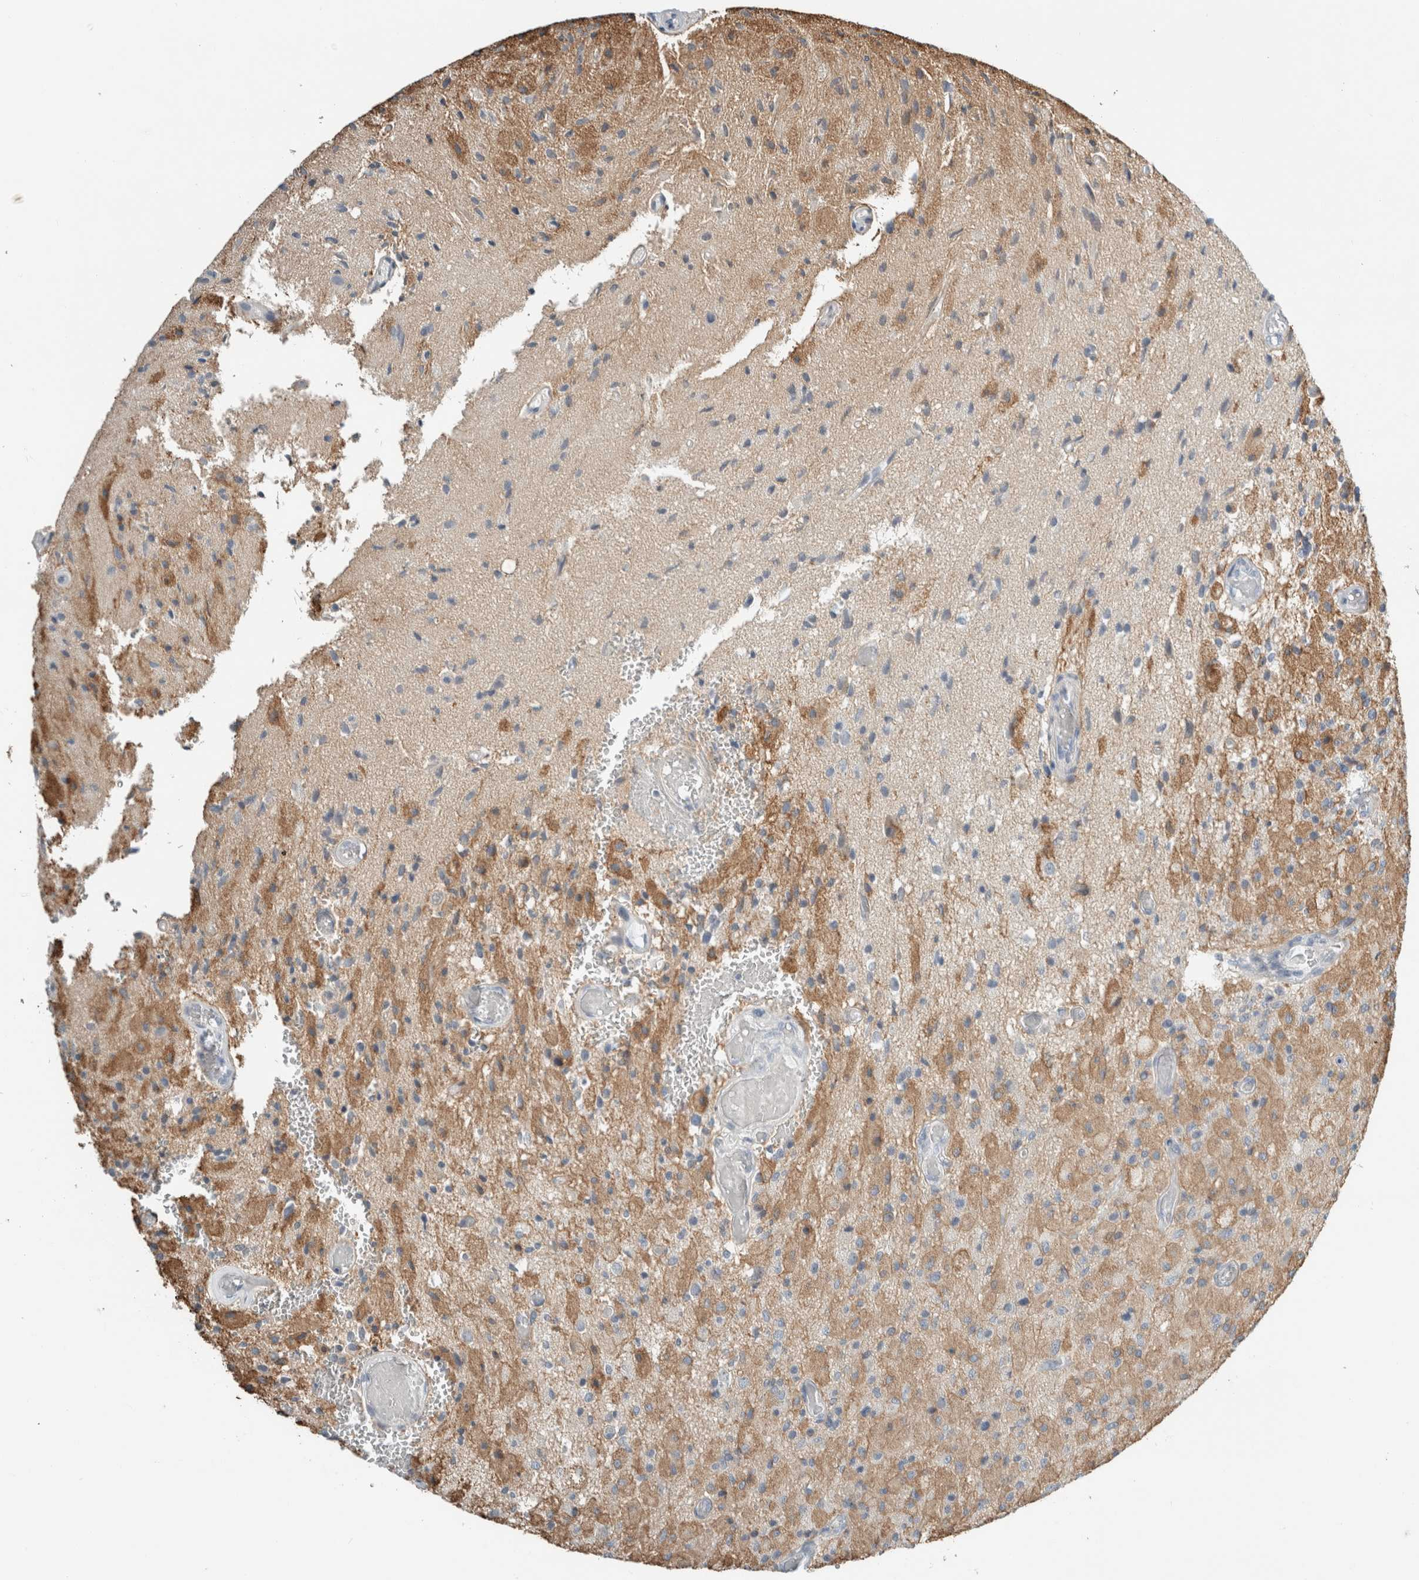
{"staining": {"intensity": "moderate", "quantity": "25%-75%", "location": "cytoplasmic/membranous"}, "tissue": "glioma", "cell_type": "Tumor cells", "image_type": "cancer", "snomed": [{"axis": "morphology", "description": "Normal tissue, NOS"}, {"axis": "morphology", "description": "Glioma, malignant, High grade"}, {"axis": "topography", "description": "Cerebral cortex"}], "caption": "The histopathology image demonstrates staining of malignant high-grade glioma, revealing moderate cytoplasmic/membranous protein expression (brown color) within tumor cells.", "gene": "ERCC6L2", "patient": {"sex": "male", "age": 77}}